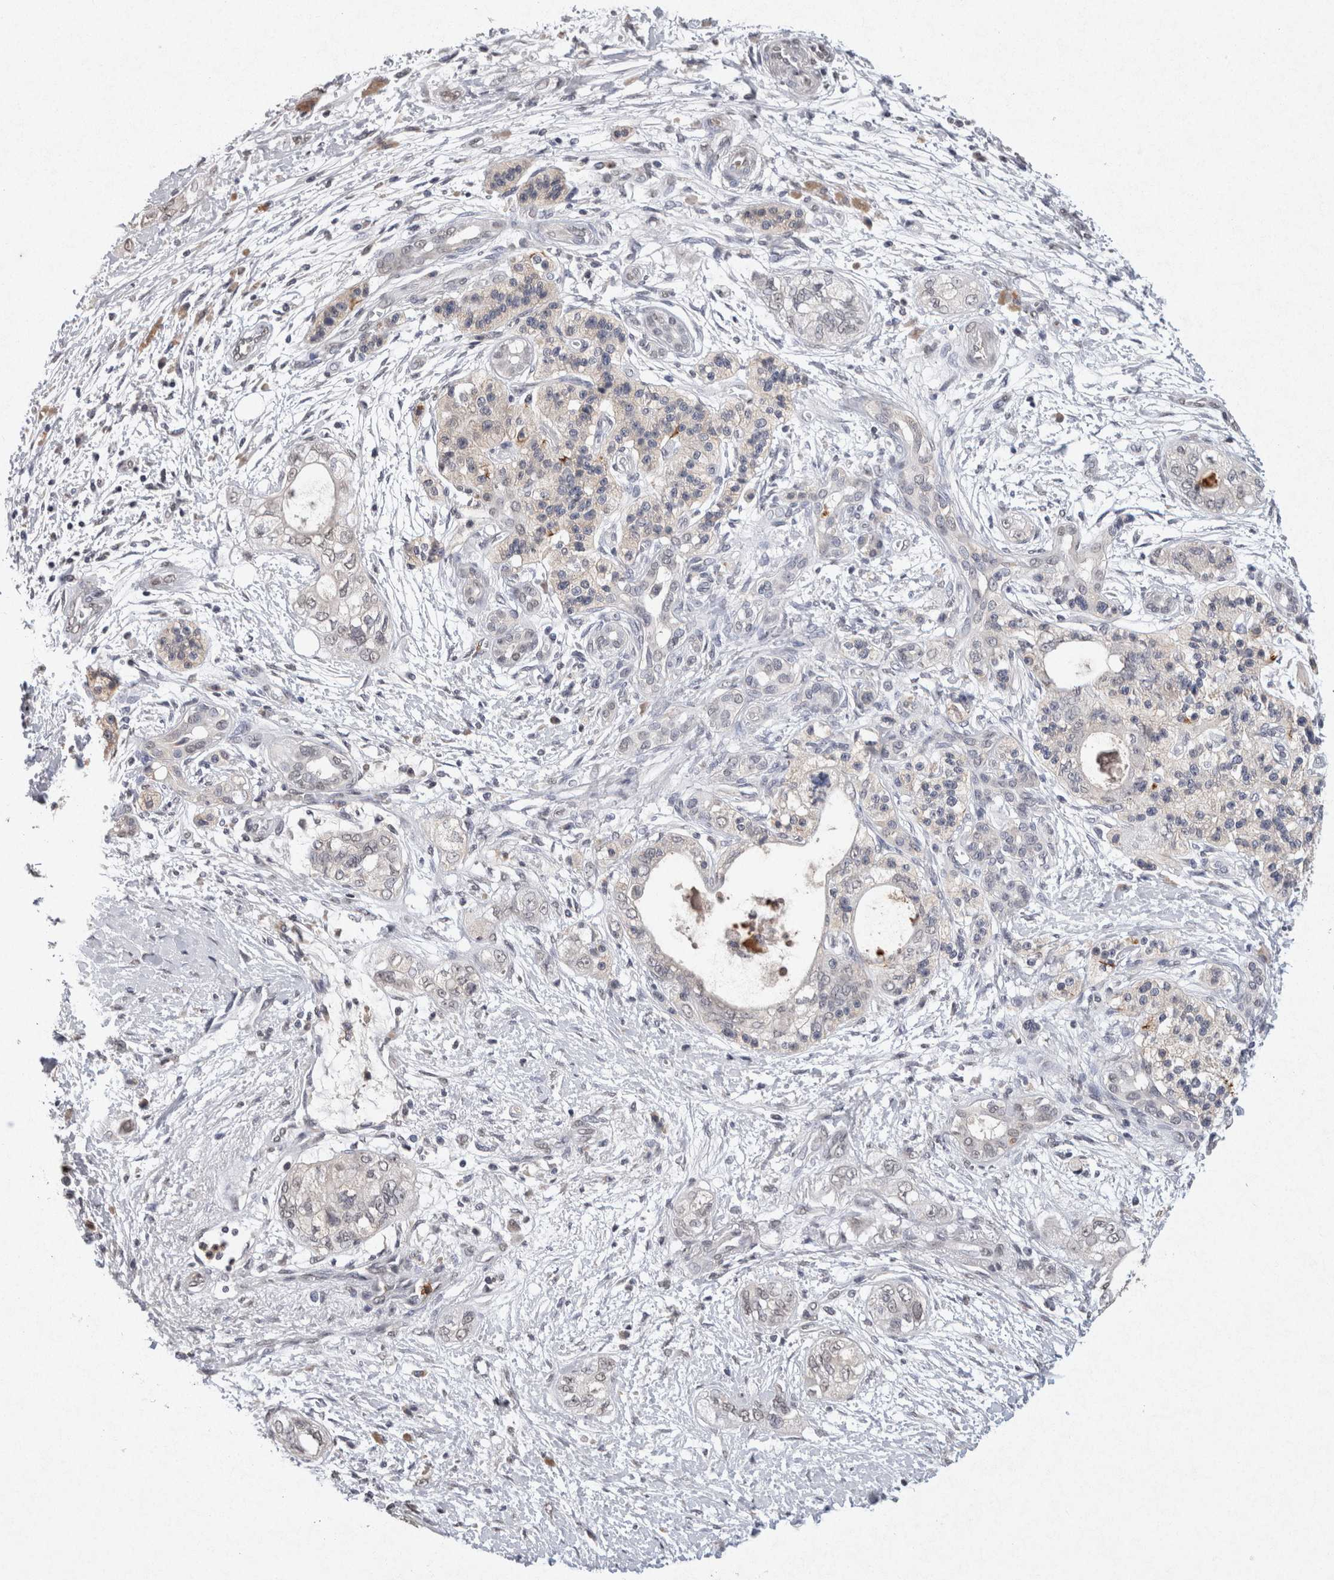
{"staining": {"intensity": "negative", "quantity": "none", "location": "none"}, "tissue": "pancreatic cancer", "cell_type": "Tumor cells", "image_type": "cancer", "snomed": [{"axis": "morphology", "description": "Adenocarcinoma, NOS"}, {"axis": "topography", "description": "Pancreas"}], "caption": "An image of adenocarcinoma (pancreatic) stained for a protein shows no brown staining in tumor cells.", "gene": "FABP7", "patient": {"sex": "male", "age": 70}}